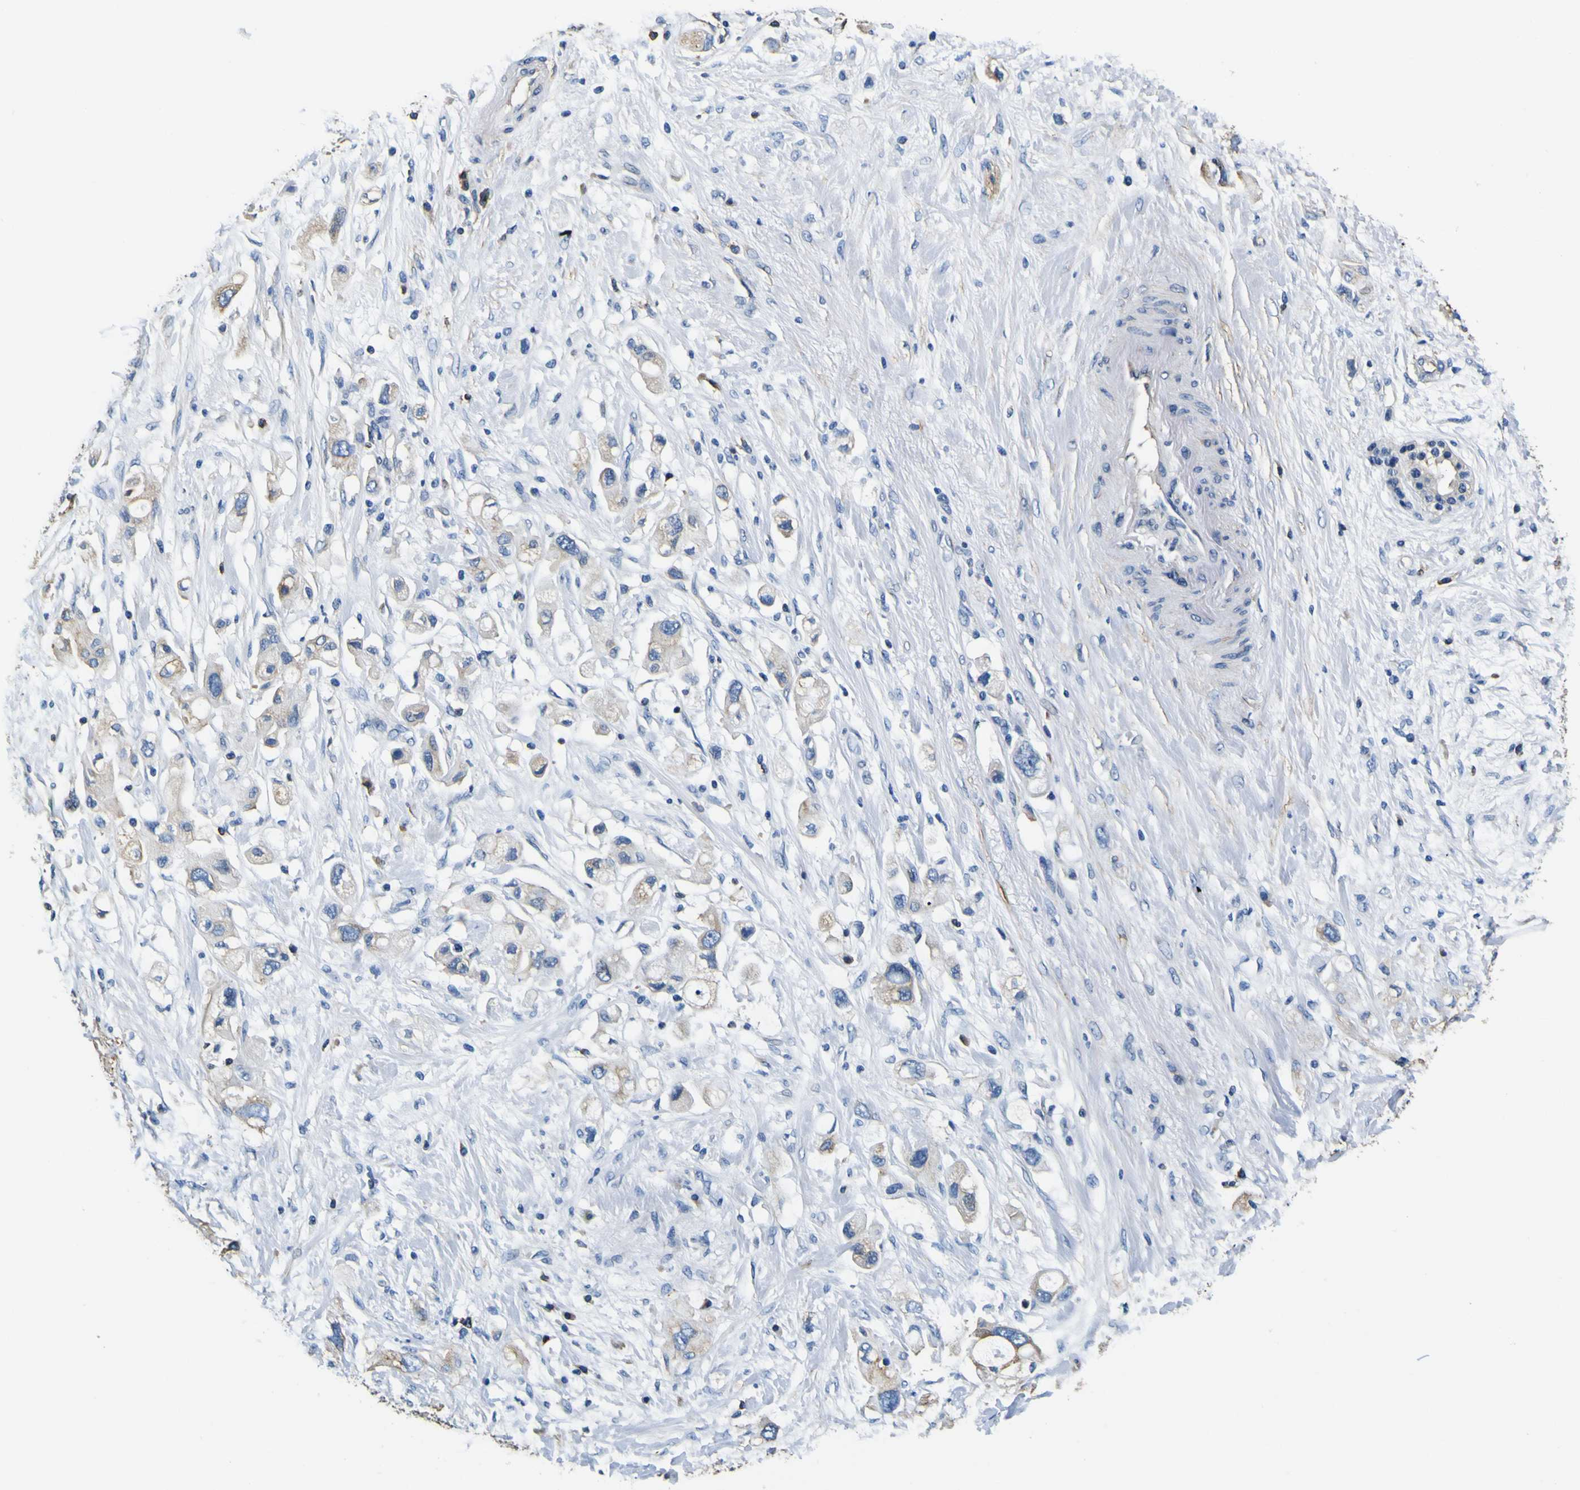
{"staining": {"intensity": "weak", "quantity": ">75%", "location": "cytoplasmic/membranous"}, "tissue": "pancreatic cancer", "cell_type": "Tumor cells", "image_type": "cancer", "snomed": [{"axis": "morphology", "description": "Adenocarcinoma, NOS"}, {"axis": "topography", "description": "Pancreas"}], "caption": "Immunohistochemical staining of pancreatic cancer demonstrates low levels of weak cytoplasmic/membranous positivity in approximately >75% of tumor cells. The staining was performed using DAB (3,3'-diaminobenzidine) to visualize the protein expression in brown, while the nuclei were stained in blue with hematoxylin (Magnification: 20x).", "gene": "TUBA1B", "patient": {"sex": "female", "age": 56}}